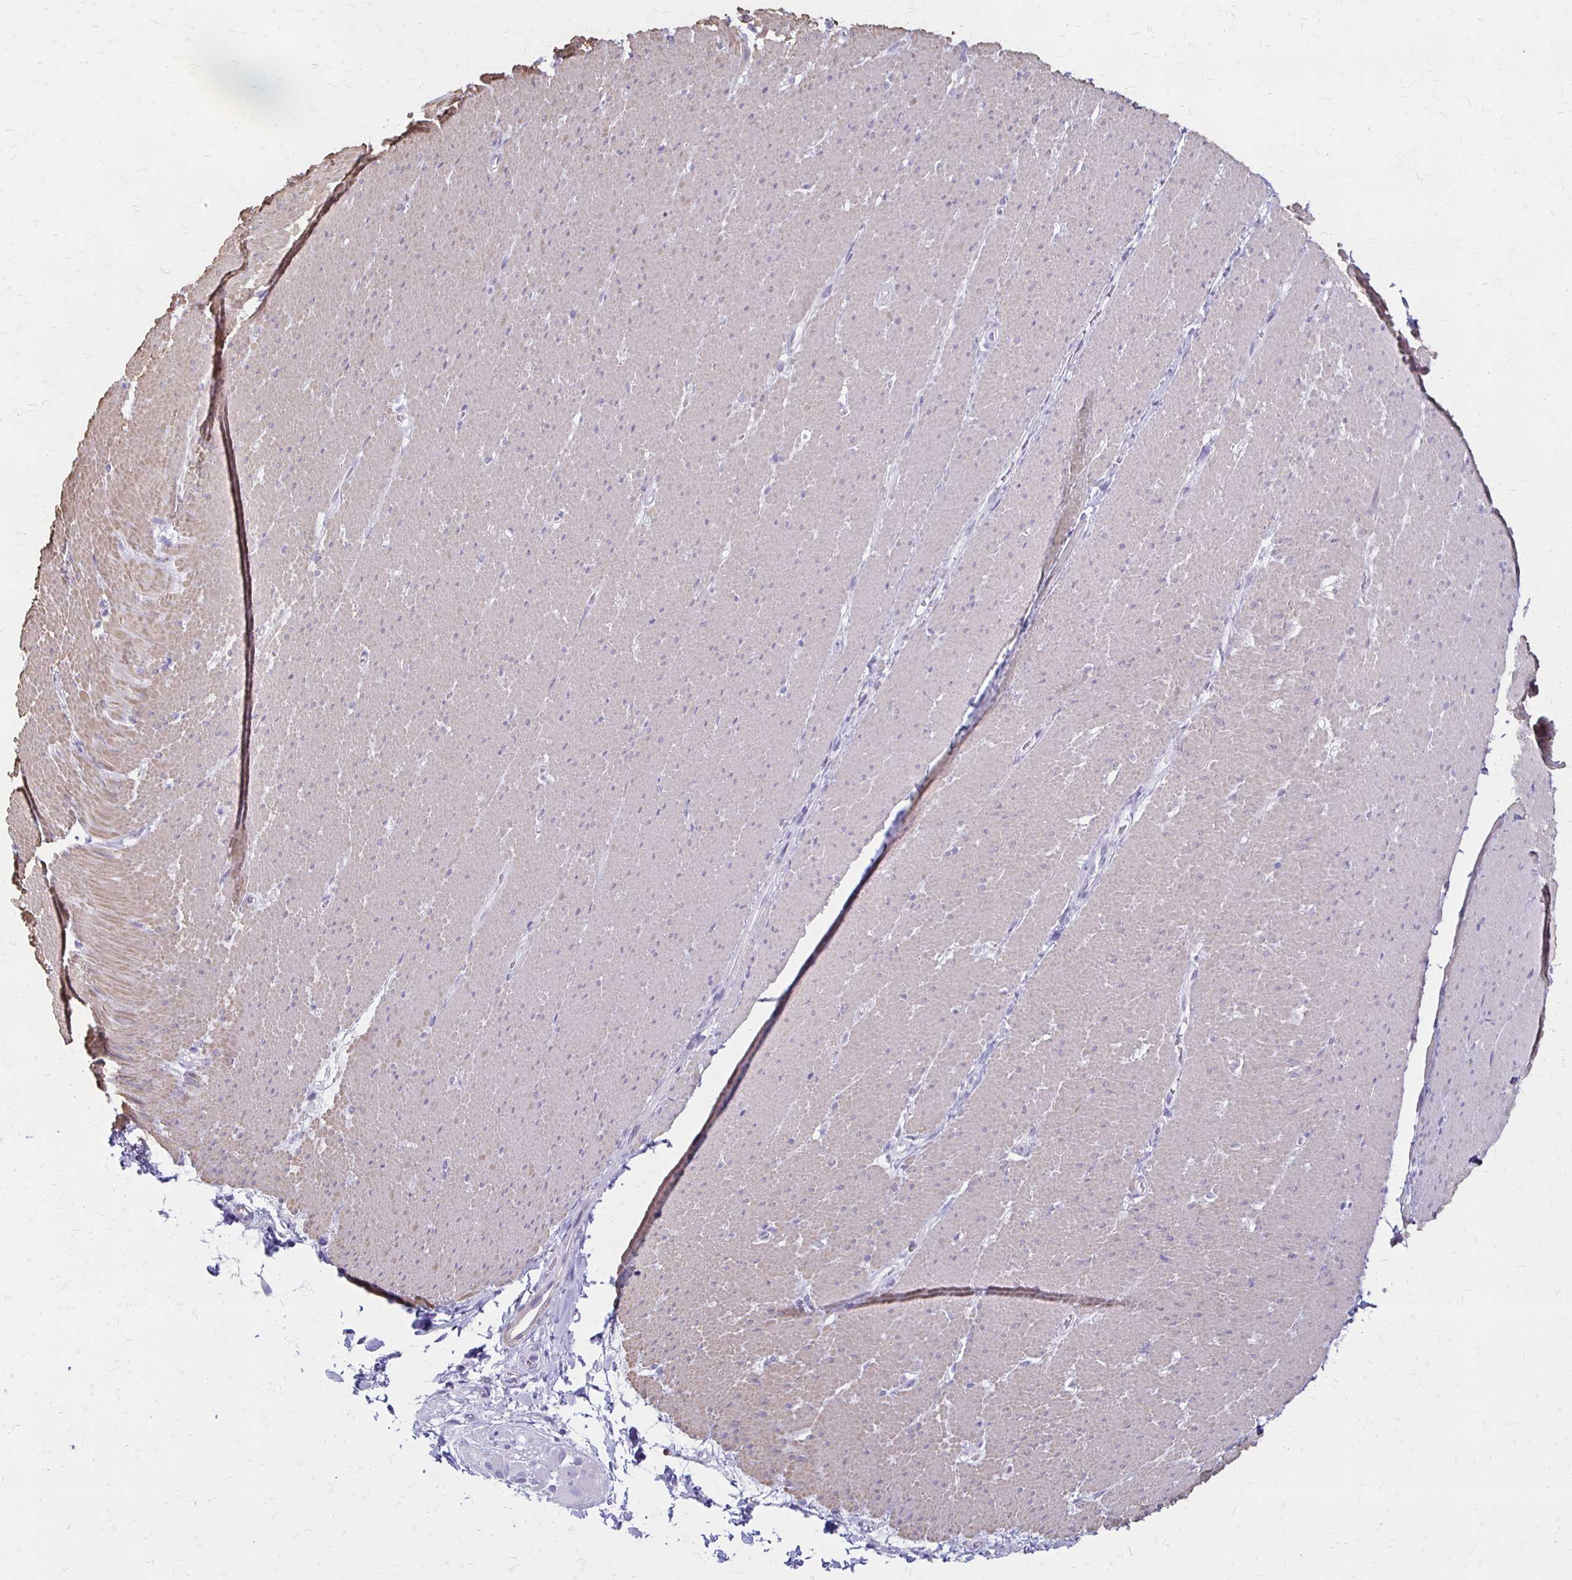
{"staining": {"intensity": "weak", "quantity": "25%-75%", "location": "cytoplasmic/membranous"}, "tissue": "smooth muscle", "cell_type": "Smooth muscle cells", "image_type": "normal", "snomed": [{"axis": "morphology", "description": "Normal tissue, NOS"}, {"axis": "topography", "description": "Smooth muscle"}, {"axis": "topography", "description": "Rectum"}], "caption": "DAB immunohistochemical staining of unremarkable human smooth muscle displays weak cytoplasmic/membranous protein expression in about 25%-75% of smooth muscle cells. The protein is shown in brown color, while the nuclei are stained blue.", "gene": "IVL", "patient": {"sex": "male", "age": 53}}